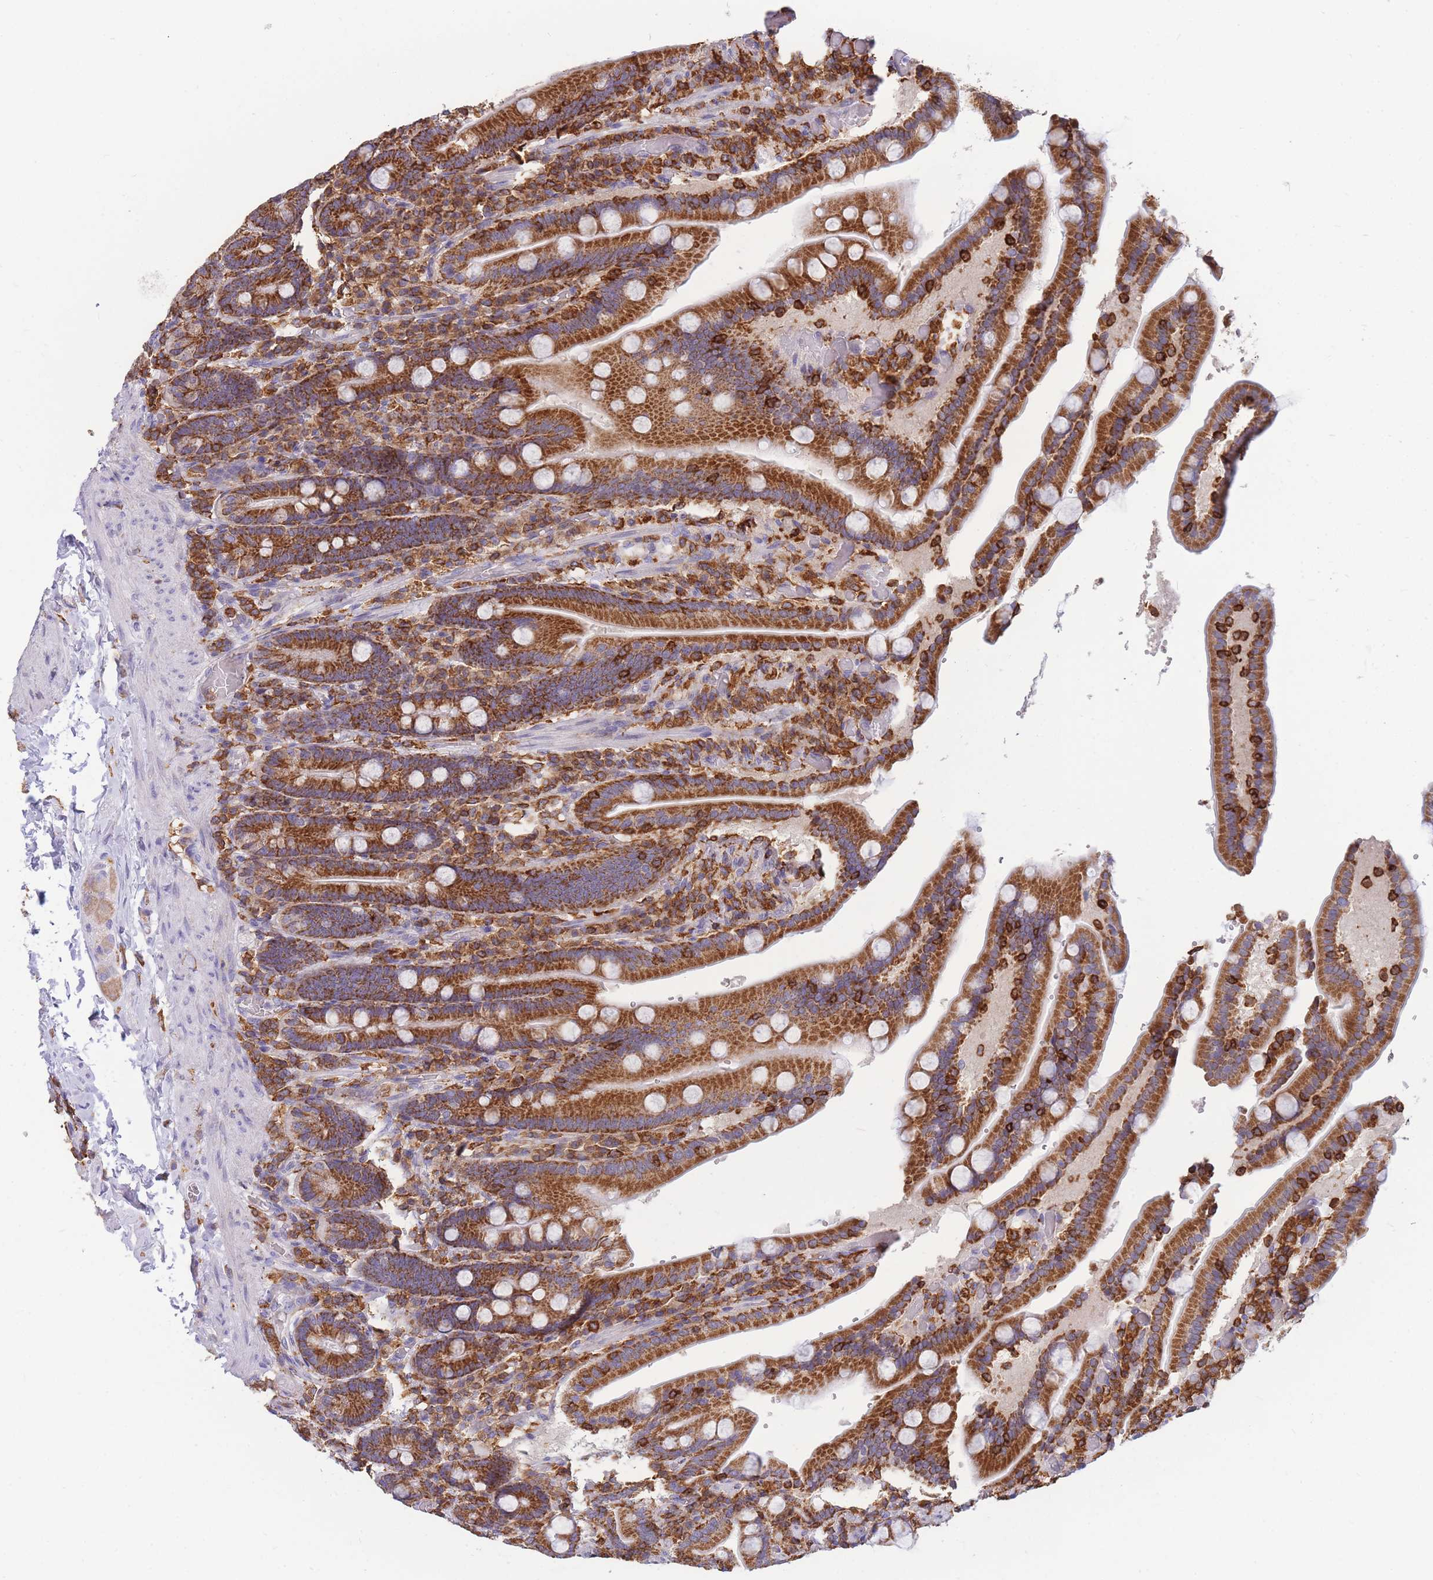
{"staining": {"intensity": "strong", "quantity": ">75%", "location": "cytoplasmic/membranous"}, "tissue": "duodenum", "cell_type": "Glandular cells", "image_type": "normal", "snomed": [{"axis": "morphology", "description": "Normal tissue, NOS"}, {"axis": "topography", "description": "Duodenum"}], "caption": "This is an image of immunohistochemistry (IHC) staining of benign duodenum, which shows strong staining in the cytoplasmic/membranous of glandular cells.", "gene": "MRPL54", "patient": {"sex": "female", "age": 62}}